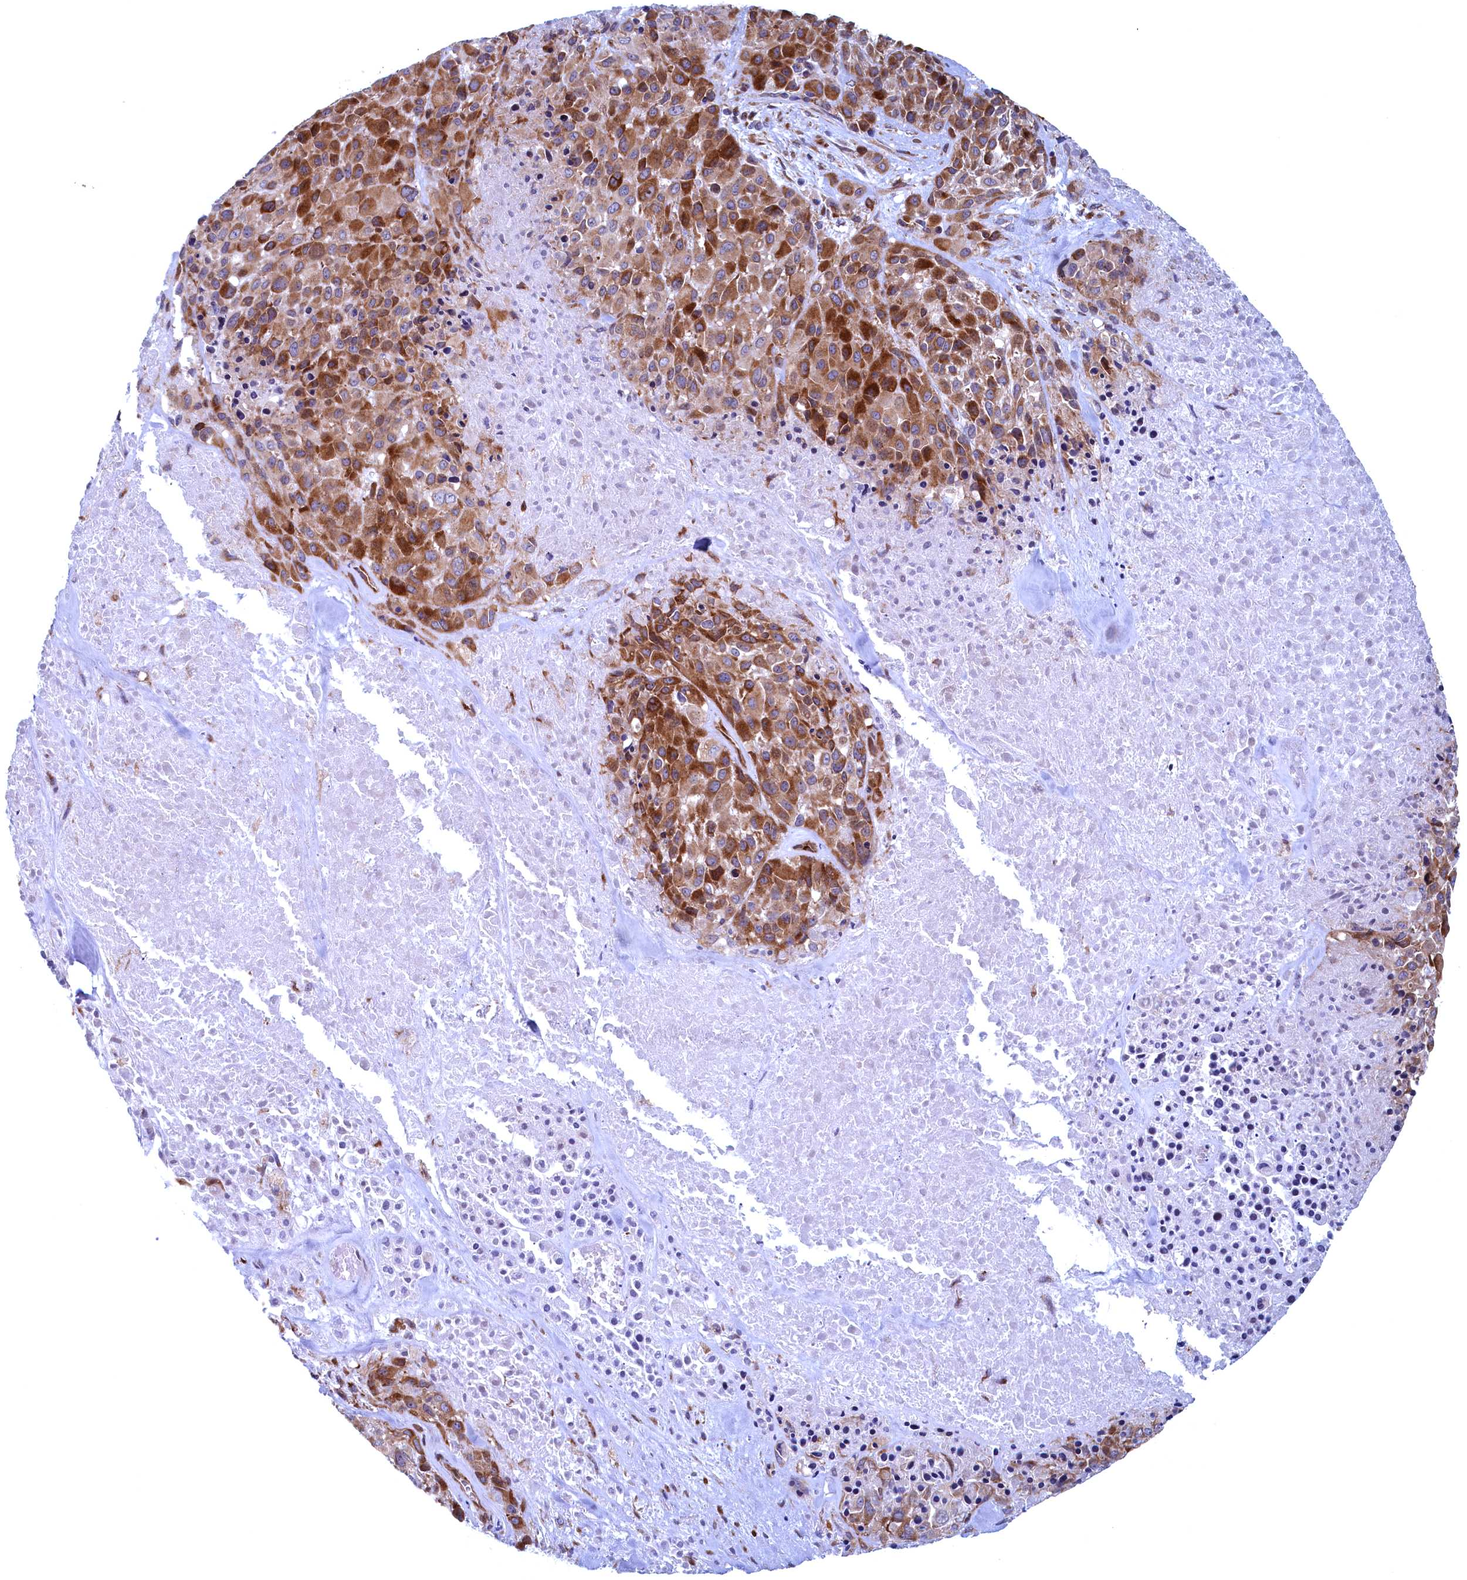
{"staining": {"intensity": "strong", "quantity": "25%-75%", "location": "cytoplasmic/membranous"}, "tissue": "melanoma", "cell_type": "Tumor cells", "image_type": "cancer", "snomed": [{"axis": "morphology", "description": "Malignant melanoma, Metastatic site"}, {"axis": "topography", "description": "Skin"}], "caption": "Melanoma stained for a protein displays strong cytoplasmic/membranous positivity in tumor cells. (Brightfield microscopy of DAB IHC at high magnification).", "gene": "MTFMT", "patient": {"sex": "female", "age": 81}}